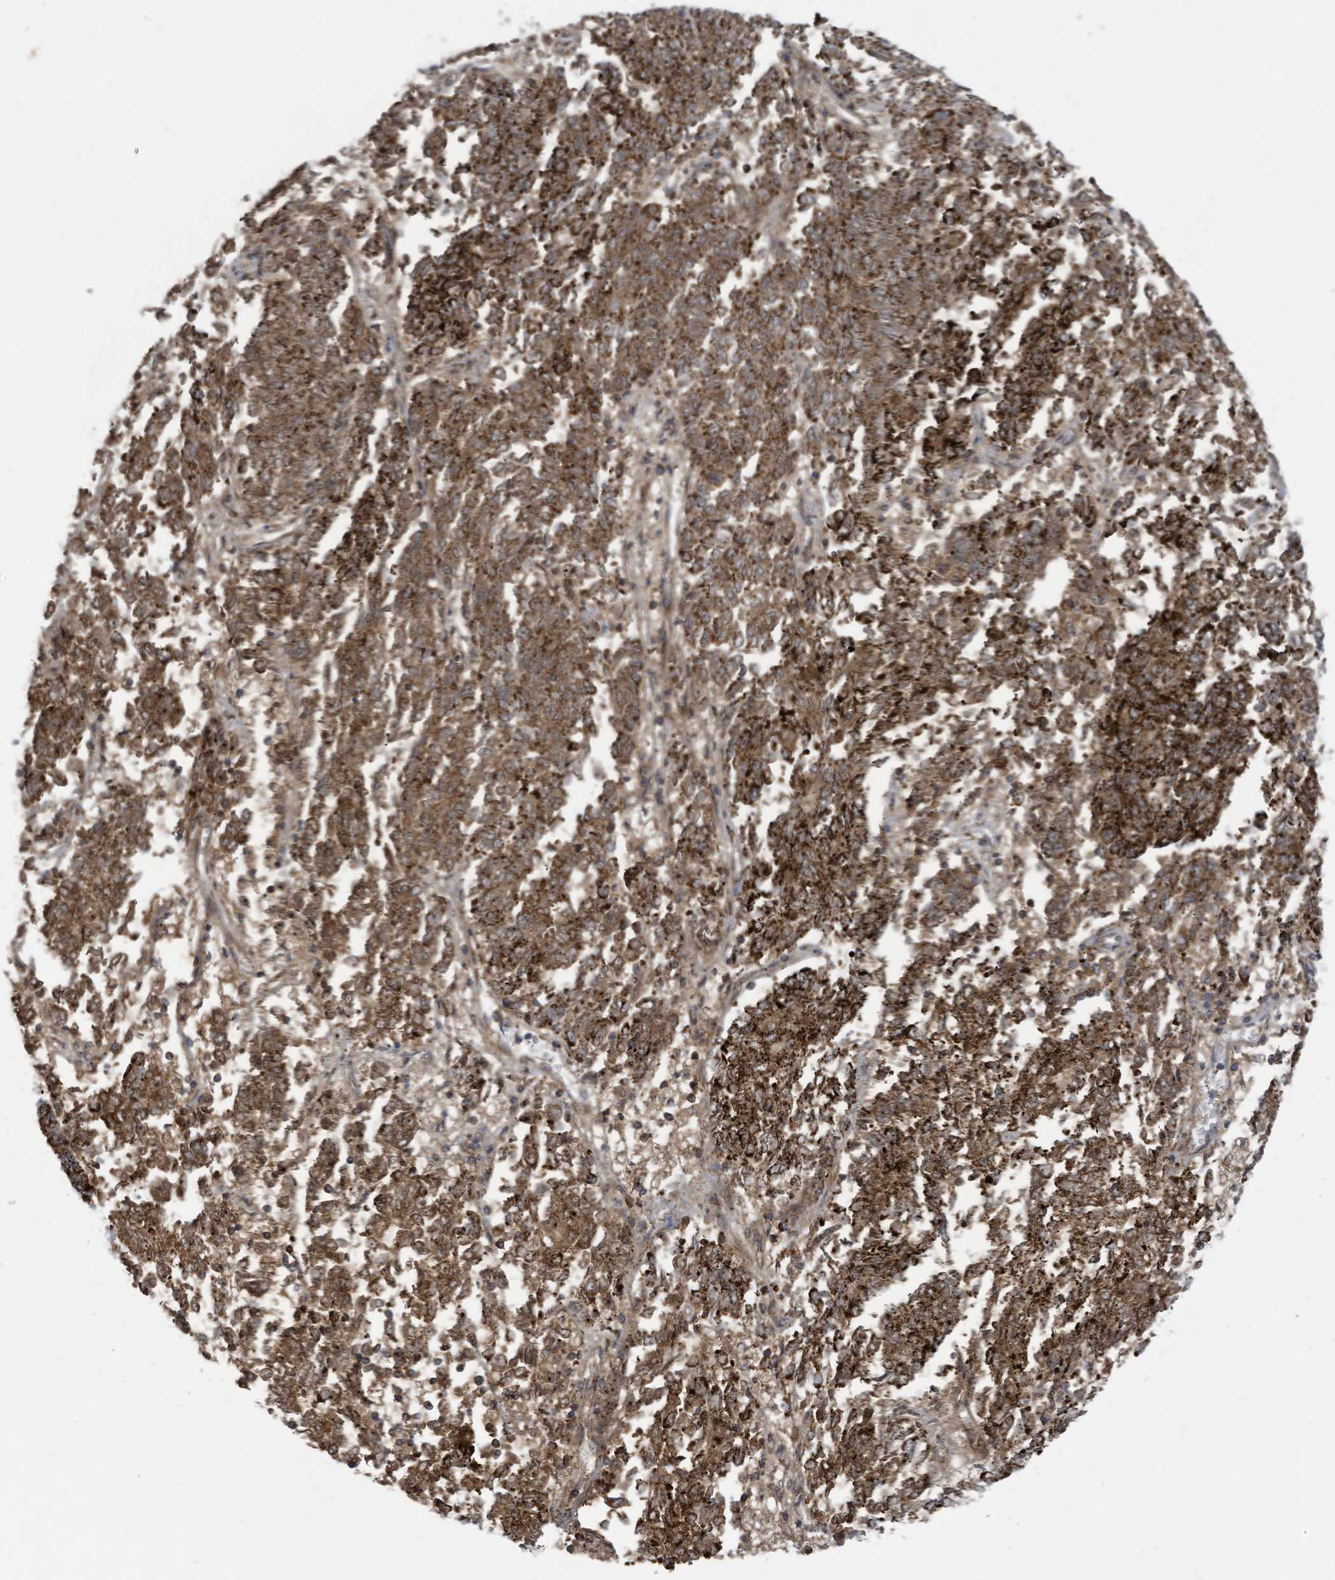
{"staining": {"intensity": "strong", "quantity": ">75%", "location": "cytoplasmic/membranous"}, "tissue": "endometrial cancer", "cell_type": "Tumor cells", "image_type": "cancer", "snomed": [{"axis": "morphology", "description": "Adenocarcinoma, NOS"}, {"axis": "topography", "description": "Endometrium"}], "caption": "The image reveals a brown stain indicating the presence of a protein in the cytoplasmic/membranous of tumor cells in adenocarcinoma (endometrial). (Brightfield microscopy of DAB IHC at high magnification).", "gene": "COX10", "patient": {"sex": "female", "age": 80}}